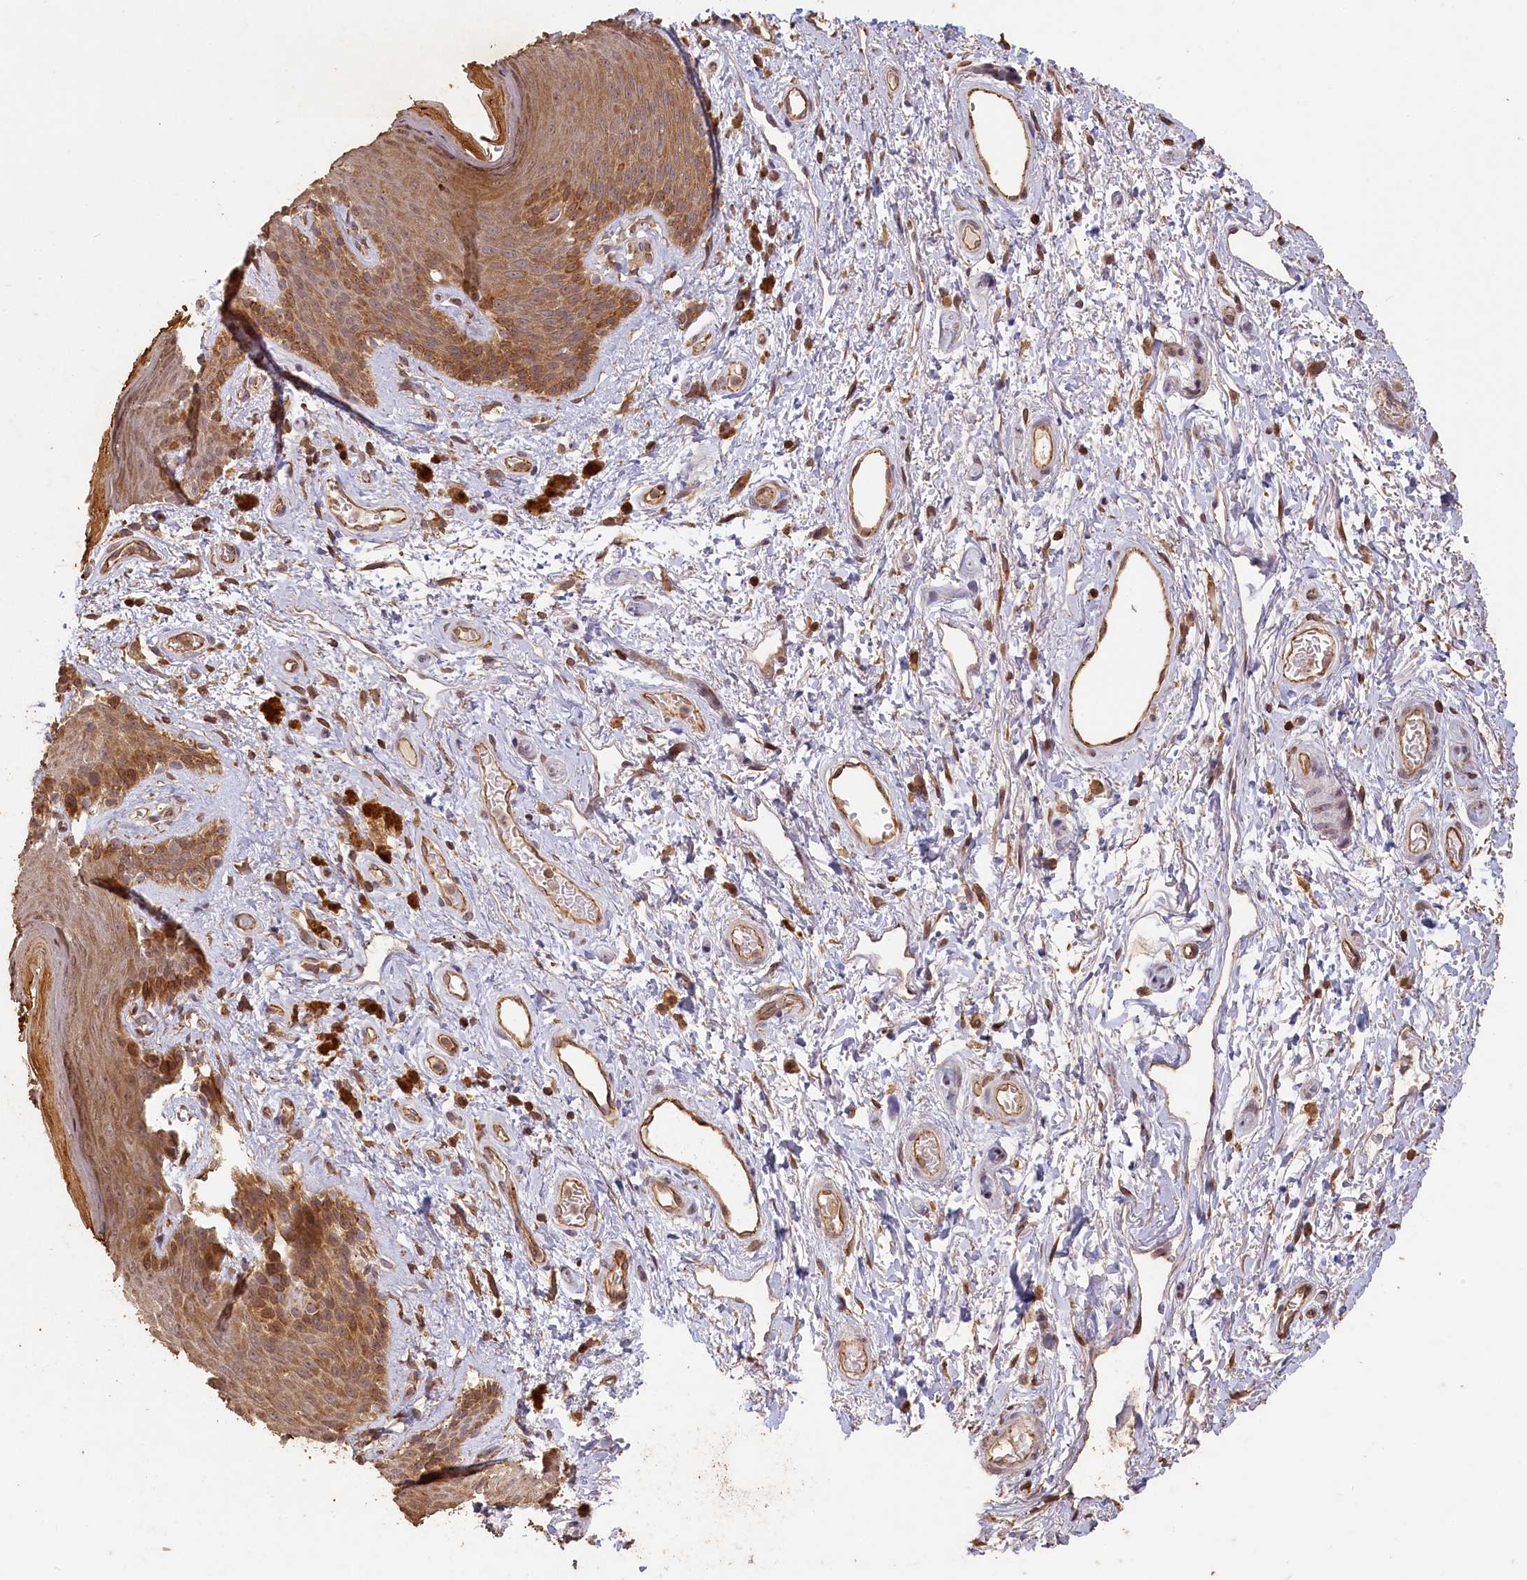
{"staining": {"intensity": "moderate", "quantity": "<25%", "location": "cytoplasmic/membranous,nuclear"}, "tissue": "skin", "cell_type": "Epidermal cells", "image_type": "normal", "snomed": [{"axis": "morphology", "description": "Normal tissue, NOS"}, {"axis": "topography", "description": "Anal"}], "caption": "Approximately <25% of epidermal cells in normal skin exhibit moderate cytoplasmic/membranous,nuclear protein positivity as visualized by brown immunohistochemical staining.", "gene": "MADD", "patient": {"sex": "female", "age": 46}}